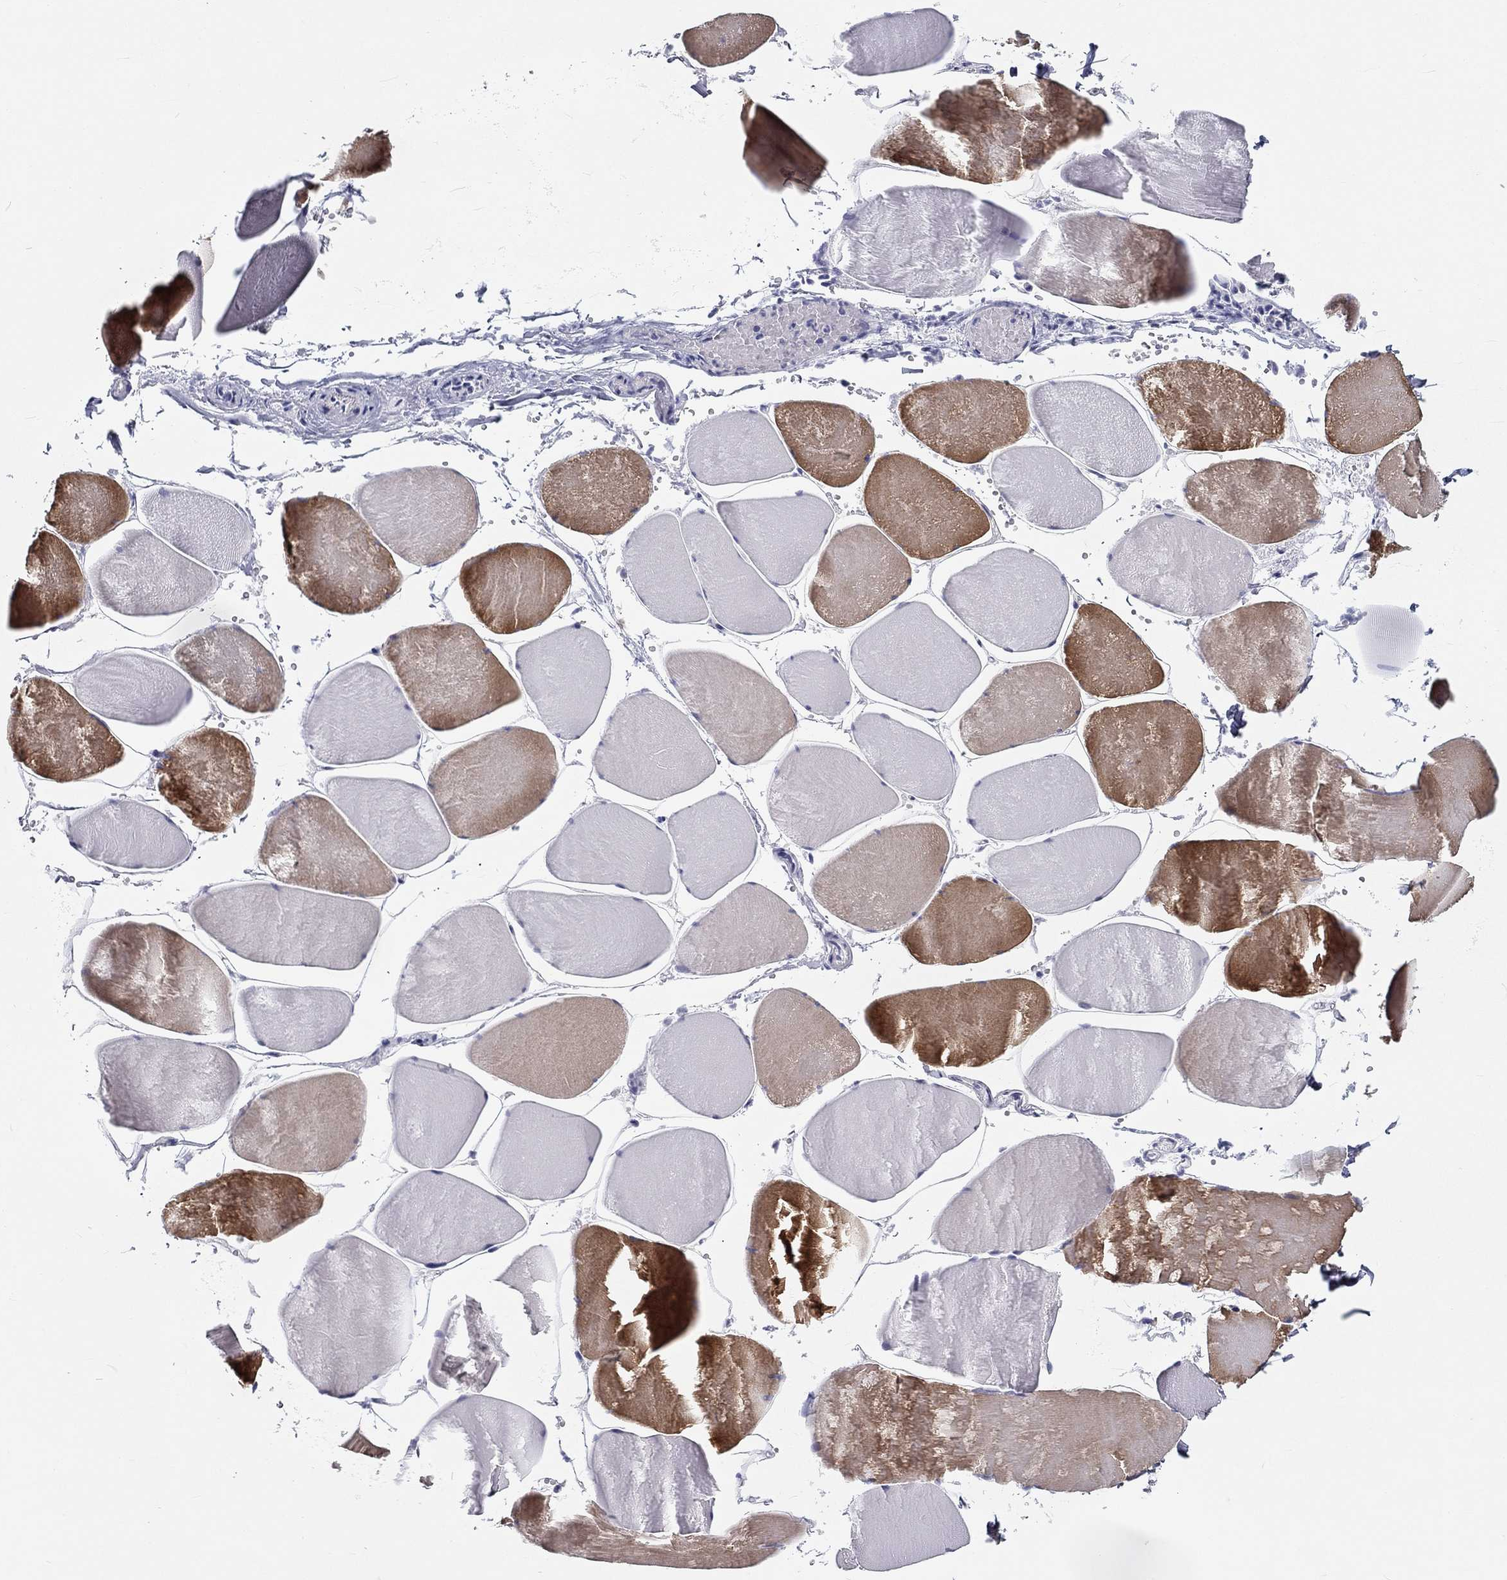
{"staining": {"intensity": "moderate", "quantity": "<25%", "location": "cytoplasmic/membranous"}, "tissue": "skeletal muscle", "cell_type": "Myocytes", "image_type": "normal", "snomed": [{"axis": "morphology", "description": "Normal tissue, NOS"}, {"axis": "morphology", "description": "Malignant melanoma, Metastatic site"}, {"axis": "topography", "description": "Skeletal muscle"}], "caption": "Brown immunohistochemical staining in normal human skeletal muscle displays moderate cytoplasmic/membranous positivity in about <25% of myocytes.", "gene": "DNALI1", "patient": {"sex": "male", "age": 50}}